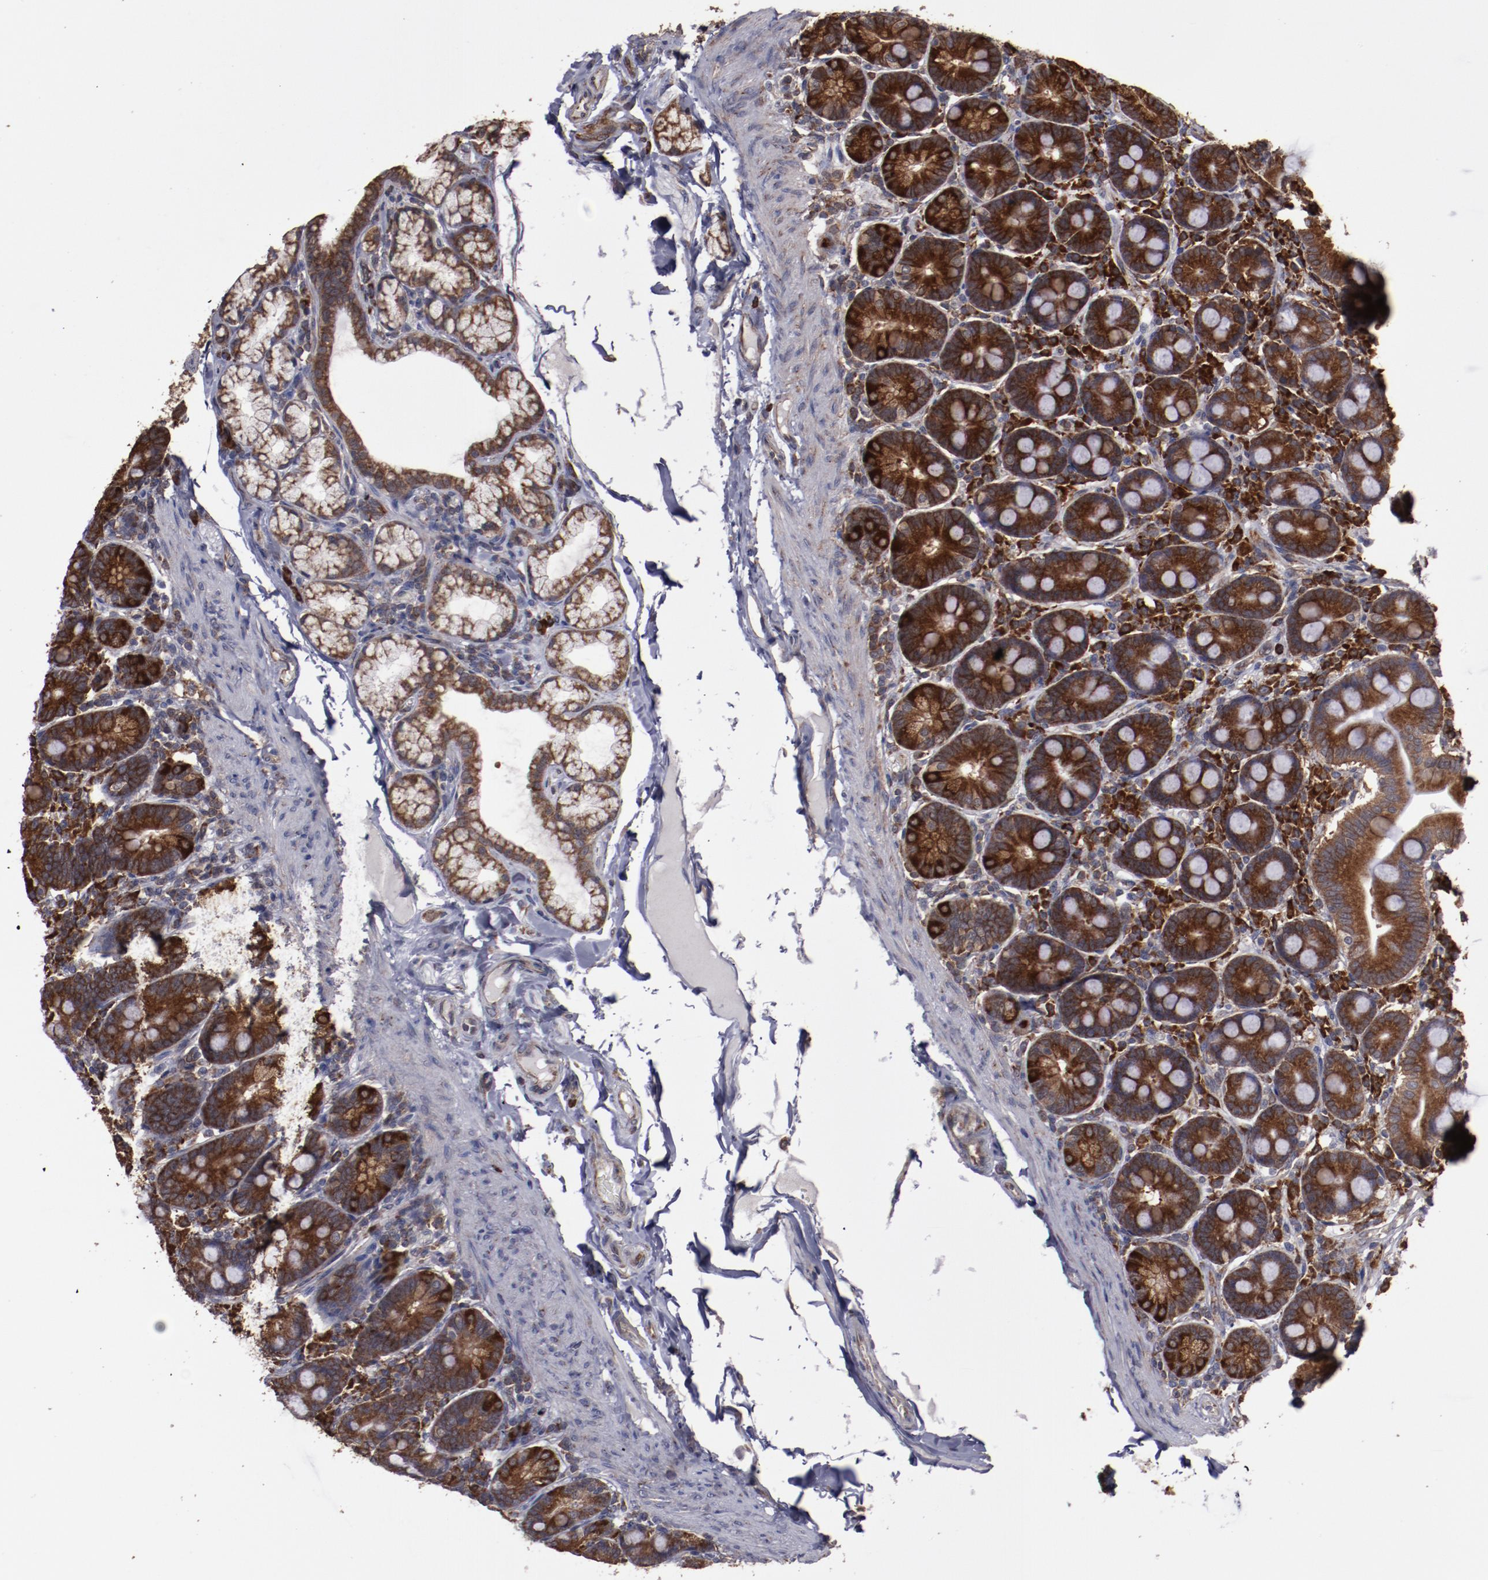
{"staining": {"intensity": "strong", "quantity": ">75%", "location": "cytoplasmic/membranous"}, "tissue": "duodenum", "cell_type": "Glandular cells", "image_type": "normal", "snomed": [{"axis": "morphology", "description": "Normal tissue, NOS"}, {"axis": "topography", "description": "Duodenum"}], "caption": "Duodenum stained with DAB IHC demonstrates high levels of strong cytoplasmic/membranous staining in about >75% of glandular cells.", "gene": "RPS4X", "patient": {"sex": "male", "age": 50}}